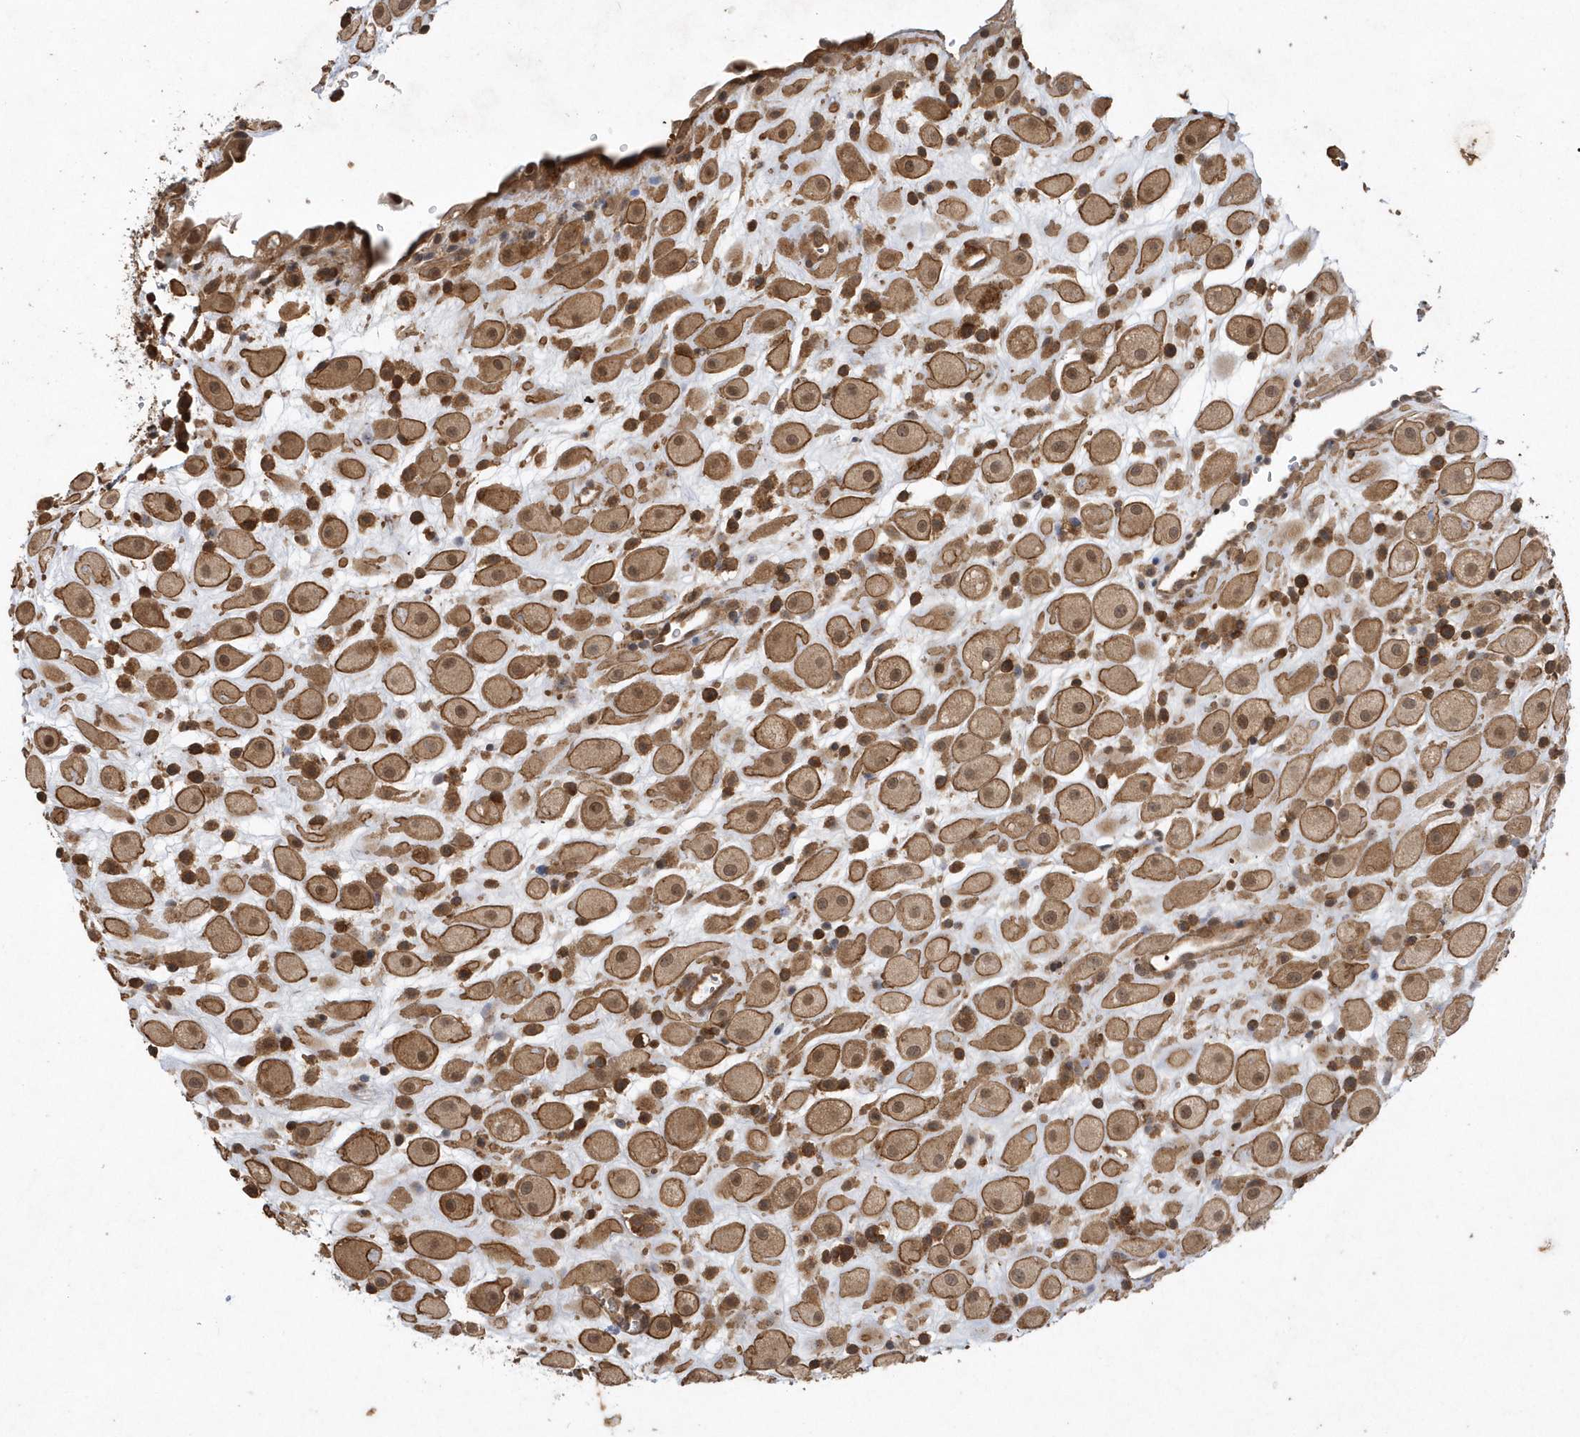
{"staining": {"intensity": "moderate", "quantity": ">75%", "location": "cytoplasmic/membranous,nuclear"}, "tissue": "placenta", "cell_type": "Decidual cells", "image_type": "normal", "snomed": [{"axis": "morphology", "description": "Normal tissue, NOS"}, {"axis": "topography", "description": "Placenta"}], "caption": "Immunohistochemical staining of normal placenta displays medium levels of moderate cytoplasmic/membranous,nuclear staining in about >75% of decidual cells.", "gene": "ACYP1", "patient": {"sex": "female", "age": 35}}